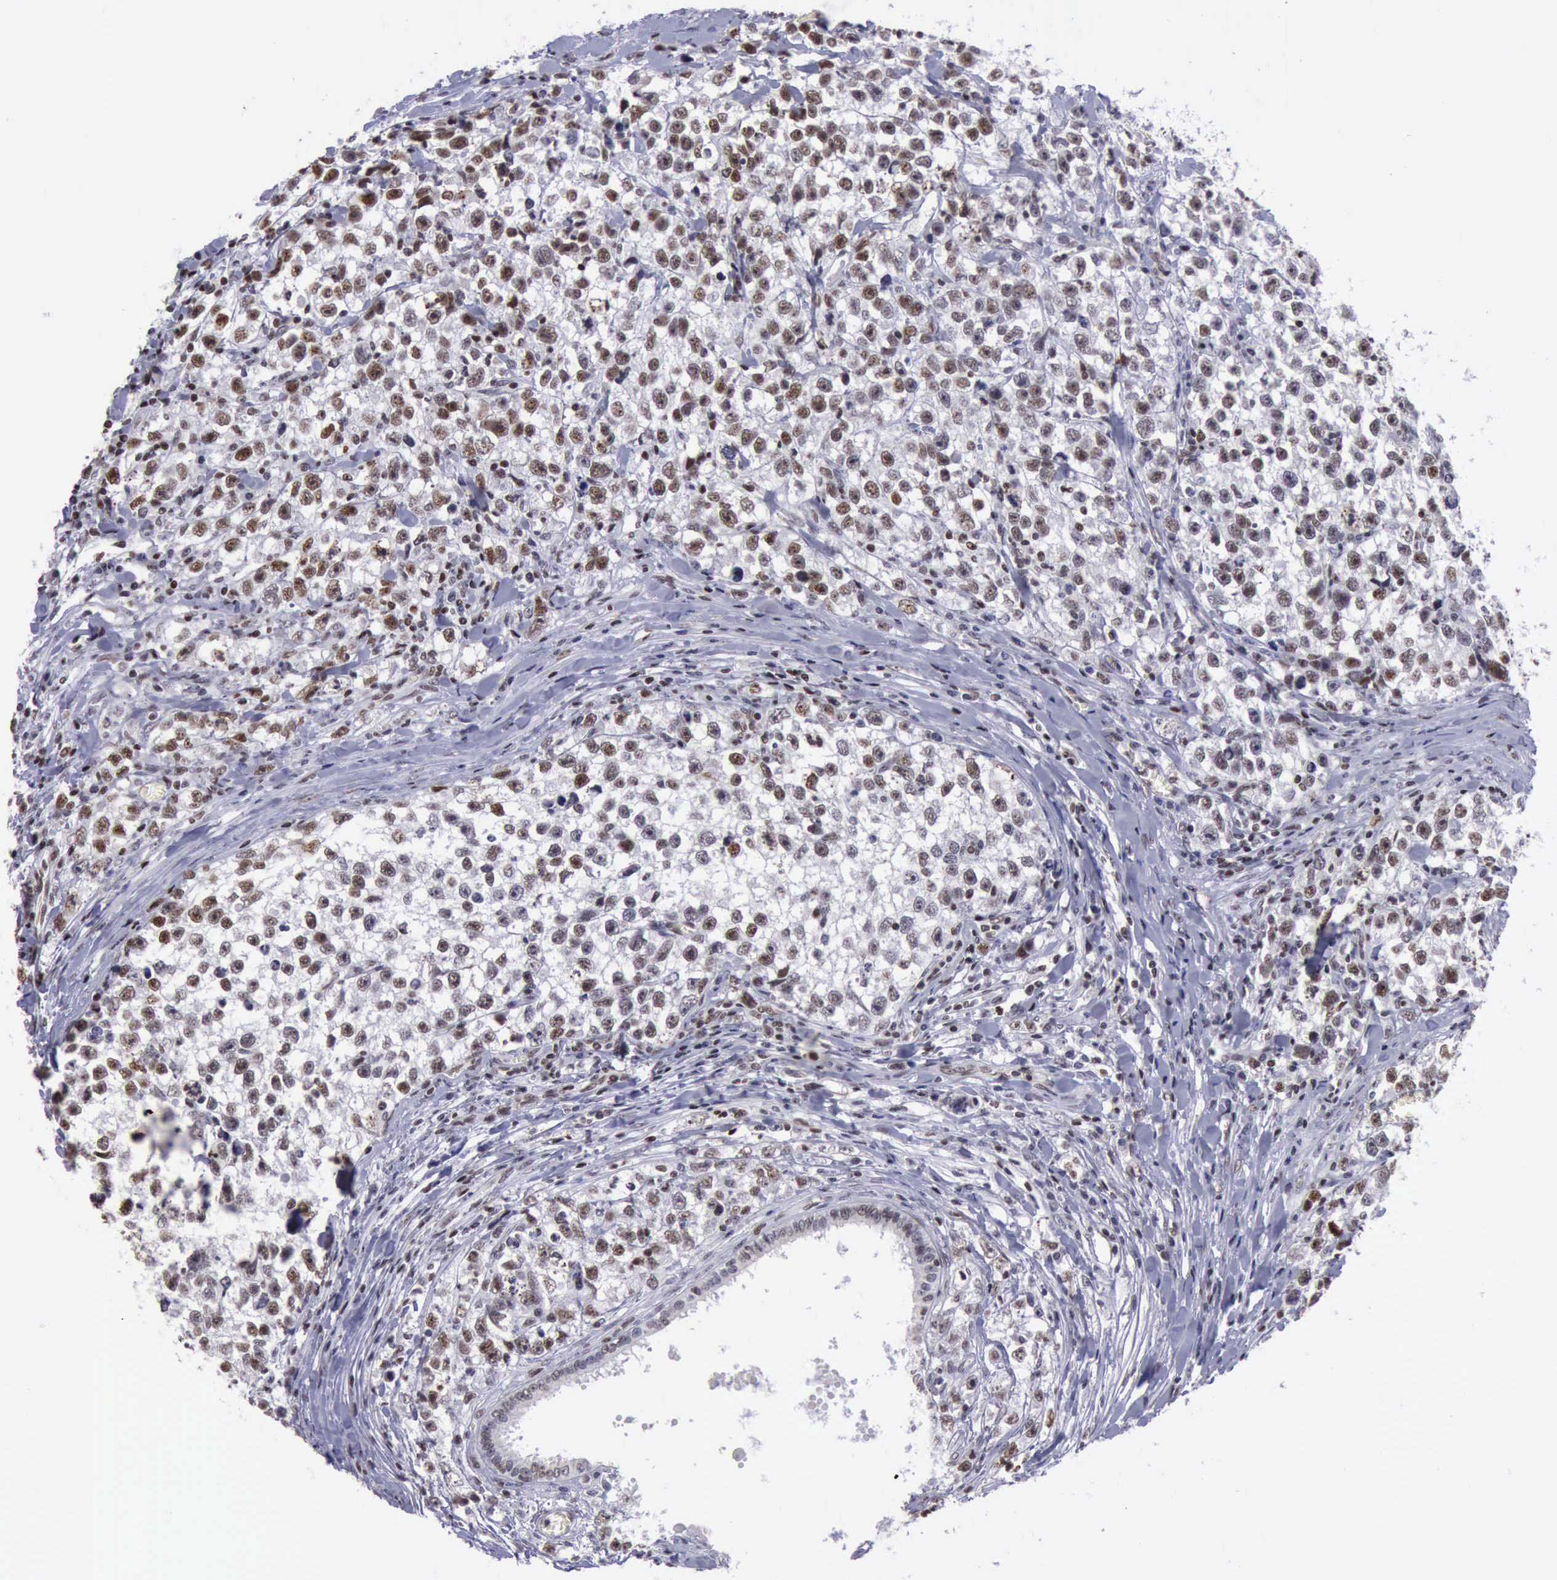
{"staining": {"intensity": "moderate", "quantity": ">75%", "location": "nuclear"}, "tissue": "testis cancer", "cell_type": "Tumor cells", "image_type": "cancer", "snomed": [{"axis": "morphology", "description": "Seminoma, NOS"}, {"axis": "morphology", "description": "Carcinoma, Embryonal, NOS"}, {"axis": "topography", "description": "Testis"}], "caption": "This histopathology image exhibits IHC staining of human embryonal carcinoma (testis), with medium moderate nuclear positivity in approximately >75% of tumor cells.", "gene": "YY1", "patient": {"sex": "male", "age": 30}}